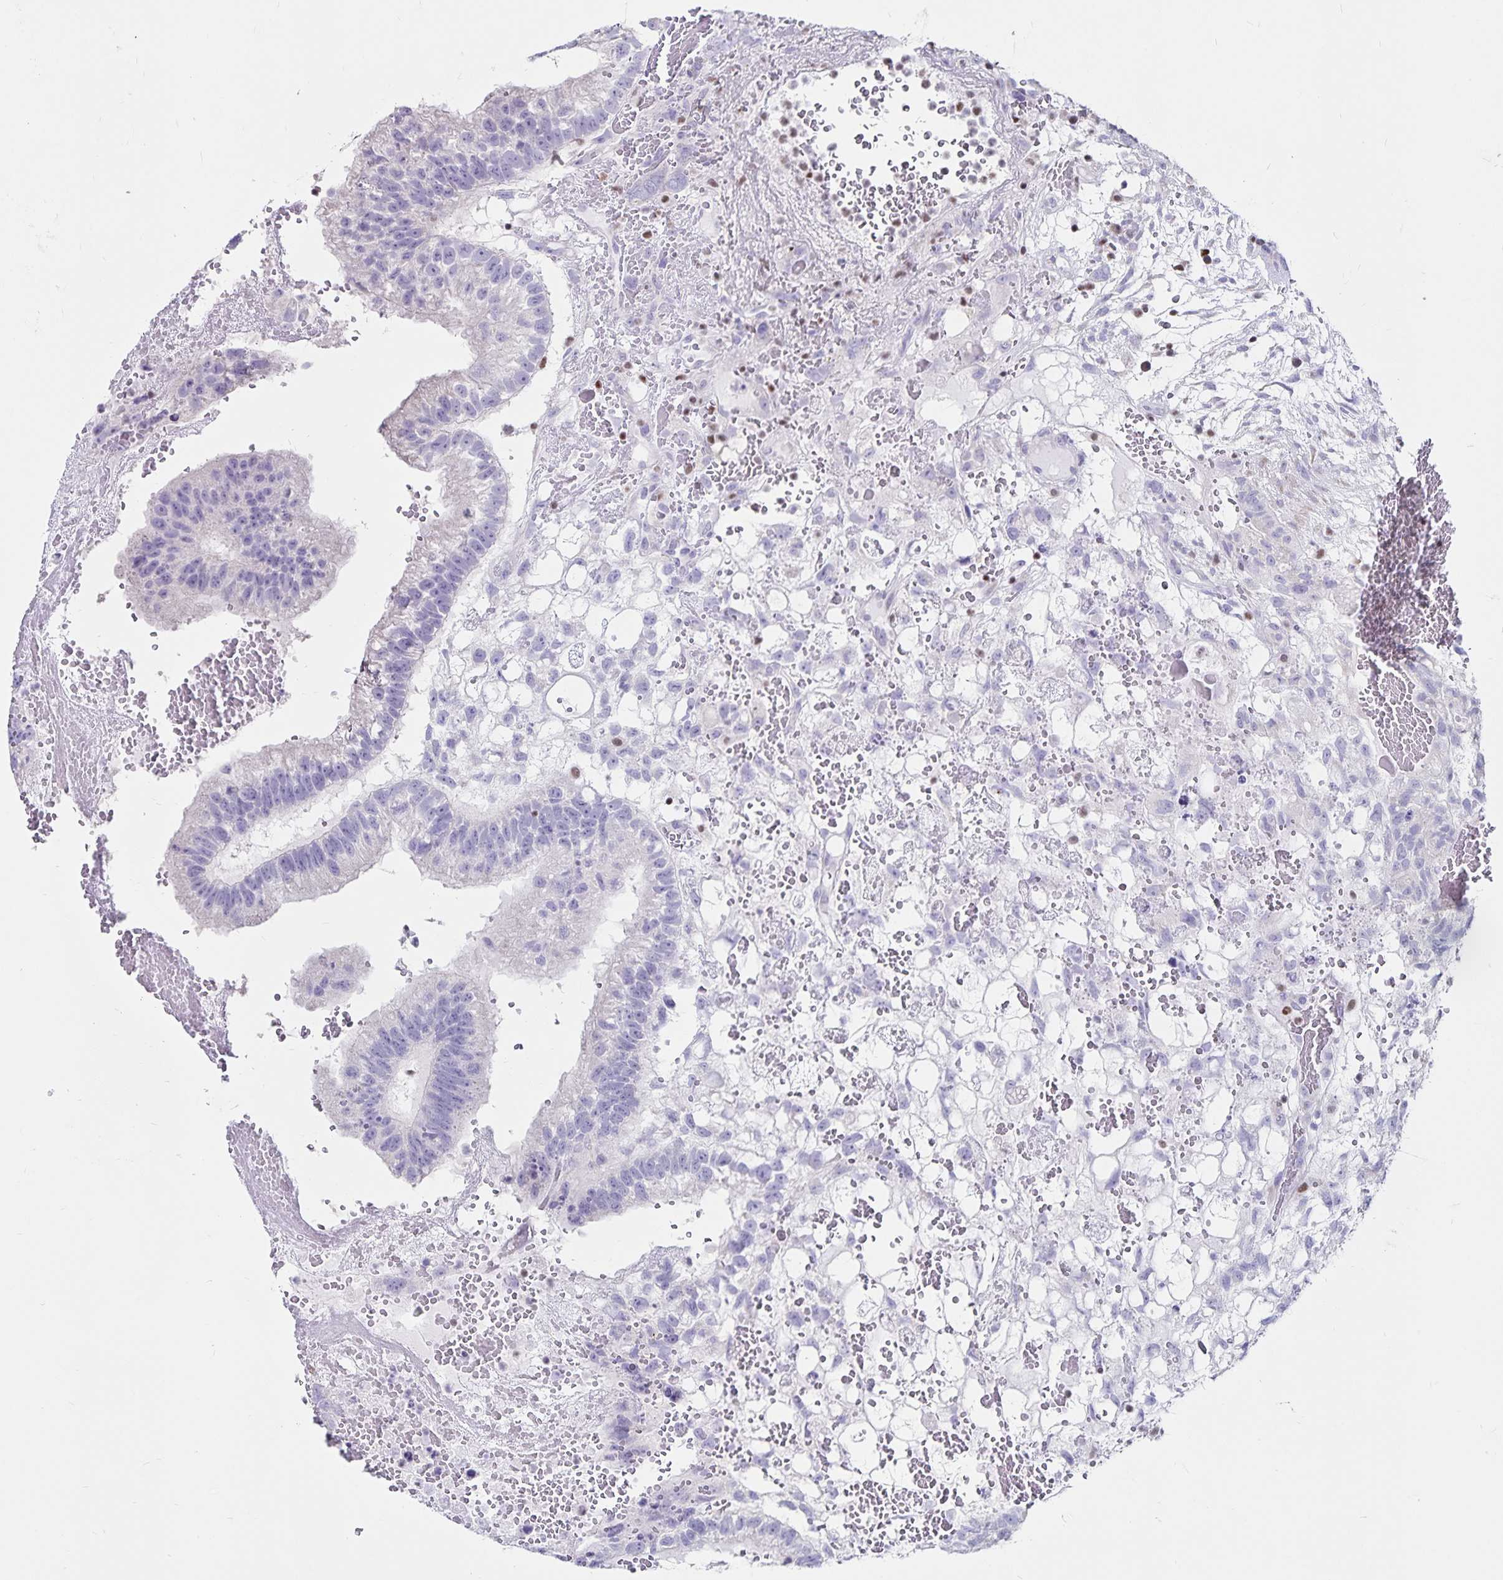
{"staining": {"intensity": "negative", "quantity": "none", "location": "none"}, "tissue": "testis cancer", "cell_type": "Tumor cells", "image_type": "cancer", "snomed": [{"axis": "morphology", "description": "Normal tissue, NOS"}, {"axis": "morphology", "description": "Carcinoma, Embryonal, NOS"}, {"axis": "topography", "description": "Testis"}], "caption": "Tumor cells are negative for brown protein staining in testis cancer.", "gene": "IKZF1", "patient": {"sex": "male", "age": 32}}